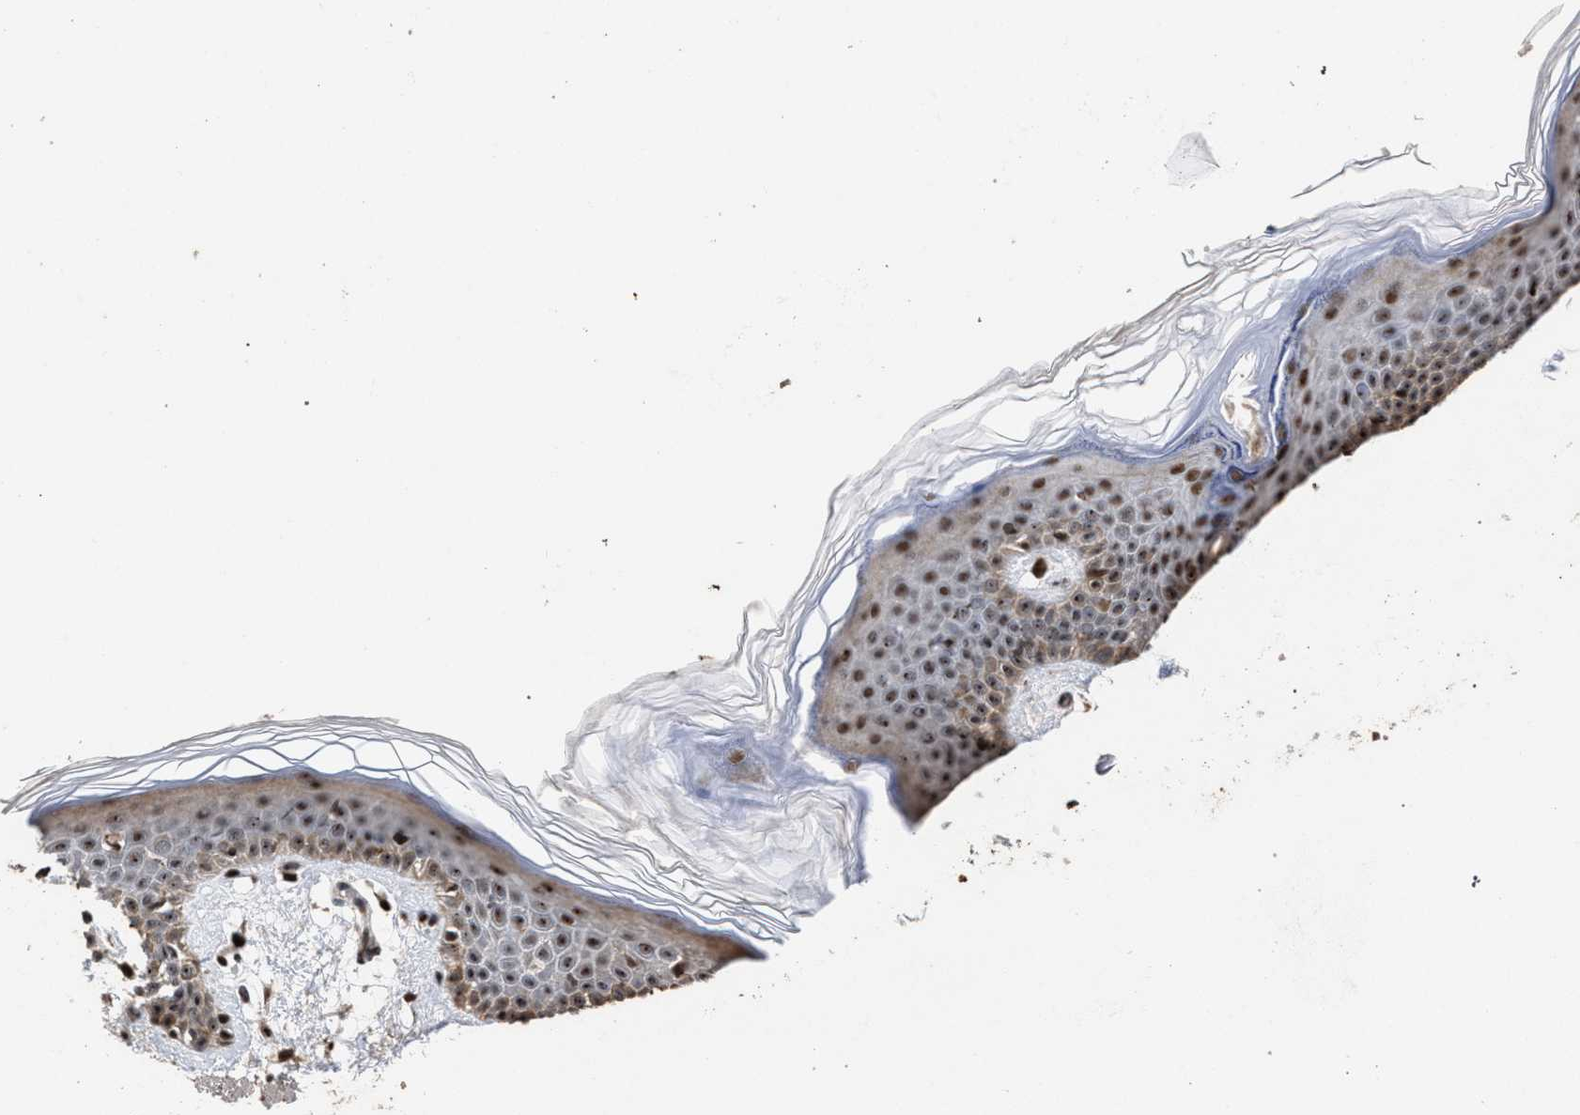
{"staining": {"intensity": "moderate", "quantity": ">75%", "location": "nuclear"}, "tissue": "skin", "cell_type": "Fibroblasts", "image_type": "normal", "snomed": [{"axis": "morphology", "description": "Normal tissue, NOS"}, {"axis": "topography", "description": "Skin"}], "caption": "An immunohistochemistry (IHC) histopathology image of normal tissue is shown. Protein staining in brown highlights moderate nuclear positivity in skin within fibroblasts.", "gene": "TP53BP1", "patient": {"sex": "male", "age": 53}}